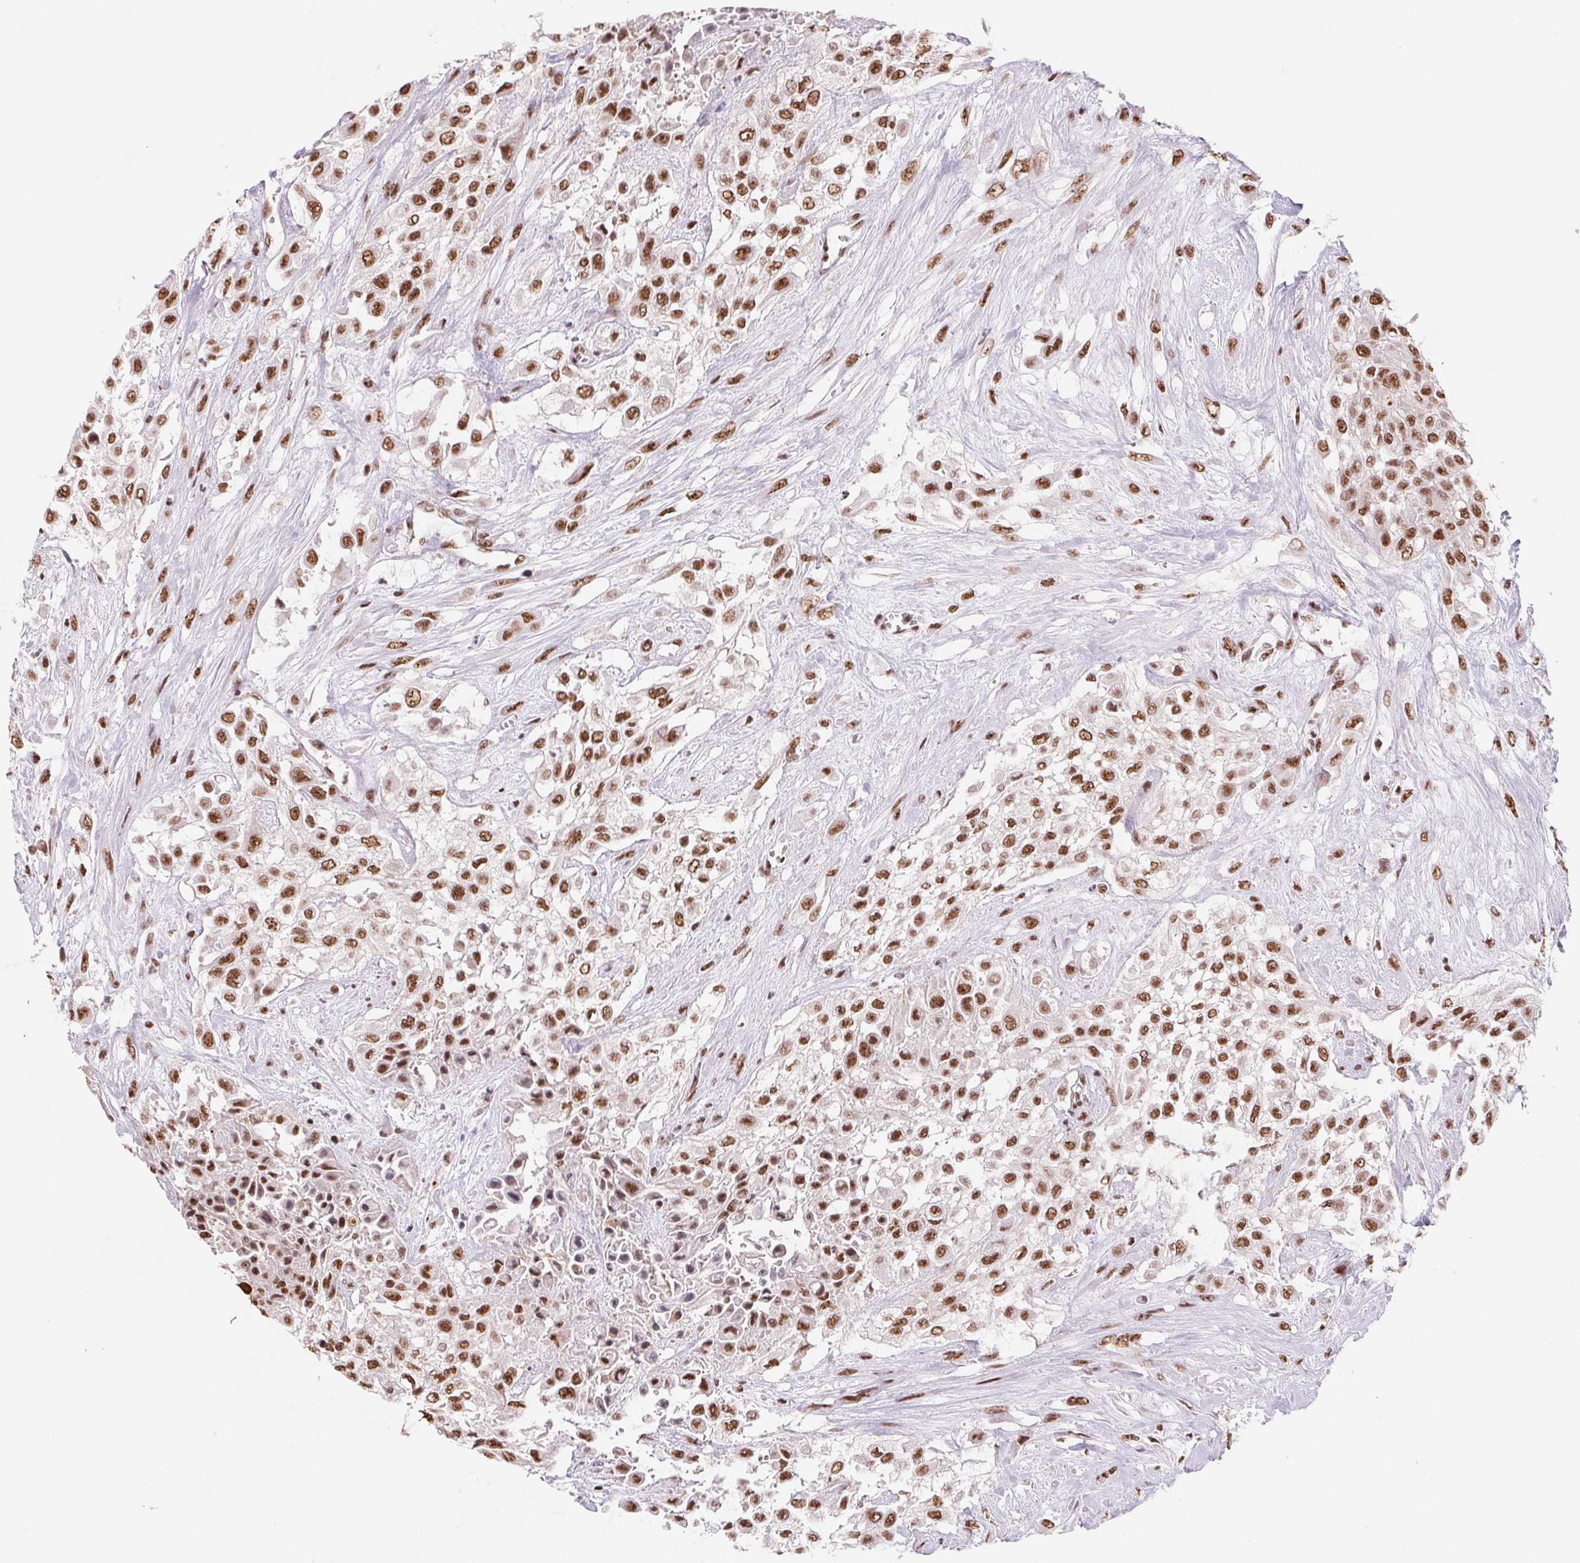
{"staining": {"intensity": "moderate", "quantity": ">75%", "location": "nuclear"}, "tissue": "urothelial cancer", "cell_type": "Tumor cells", "image_type": "cancer", "snomed": [{"axis": "morphology", "description": "Urothelial carcinoma, High grade"}, {"axis": "topography", "description": "Urinary bladder"}], "caption": "Immunohistochemical staining of high-grade urothelial carcinoma shows moderate nuclear protein positivity in approximately >75% of tumor cells. (DAB IHC, brown staining for protein, blue staining for nuclei).", "gene": "SNRPG", "patient": {"sex": "male", "age": 57}}